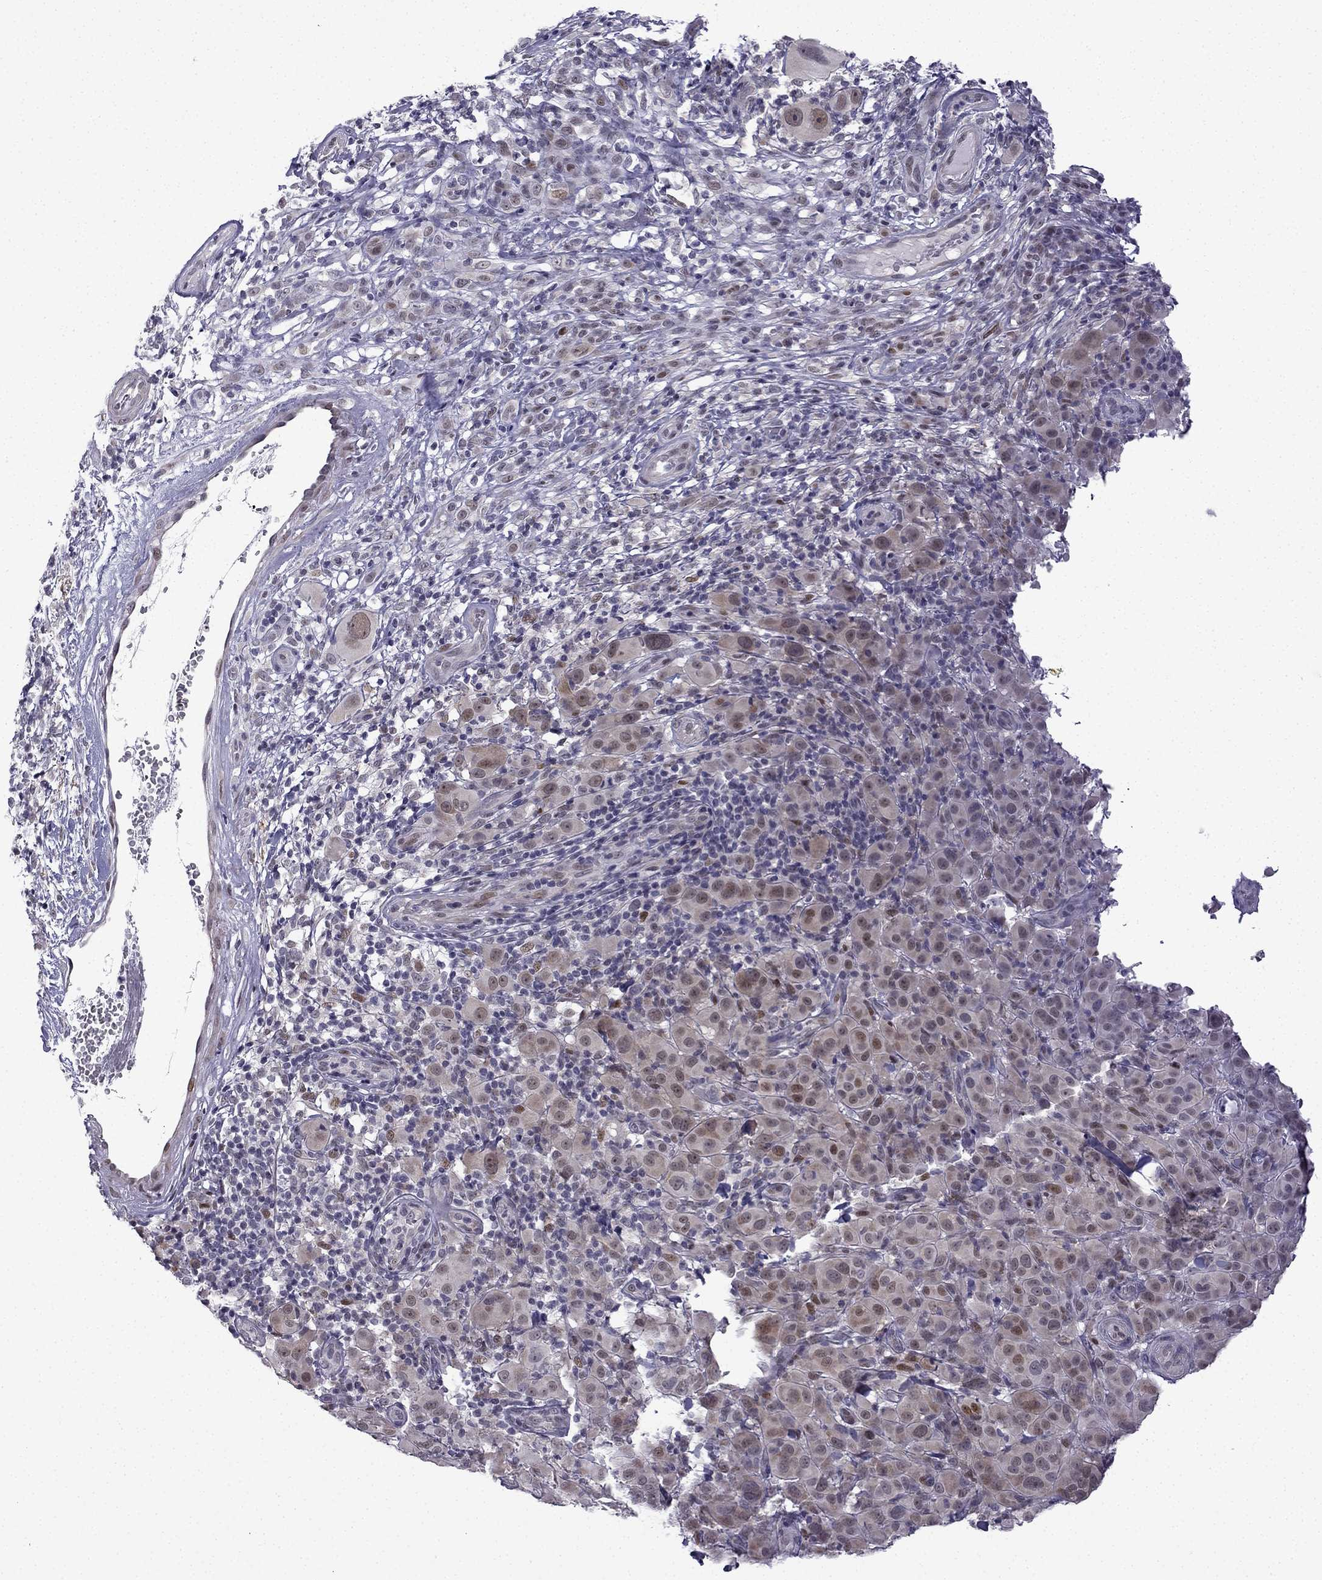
{"staining": {"intensity": "moderate", "quantity": "<25%", "location": "nuclear"}, "tissue": "melanoma", "cell_type": "Tumor cells", "image_type": "cancer", "snomed": [{"axis": "morphology", "description": "Malignant melanoma, NOS"}, {"axis": "topography", "description": "Skin"}], "caption": "Brown immunohistochemical staining in human melanoma shows moderate nuclear staining in approximately <25% of tumor cells. (DAB = brown stain, brightfield microscopy at high magnification).", "gene": "FGF3", "patient": {"sex": "female", "age": 87}}